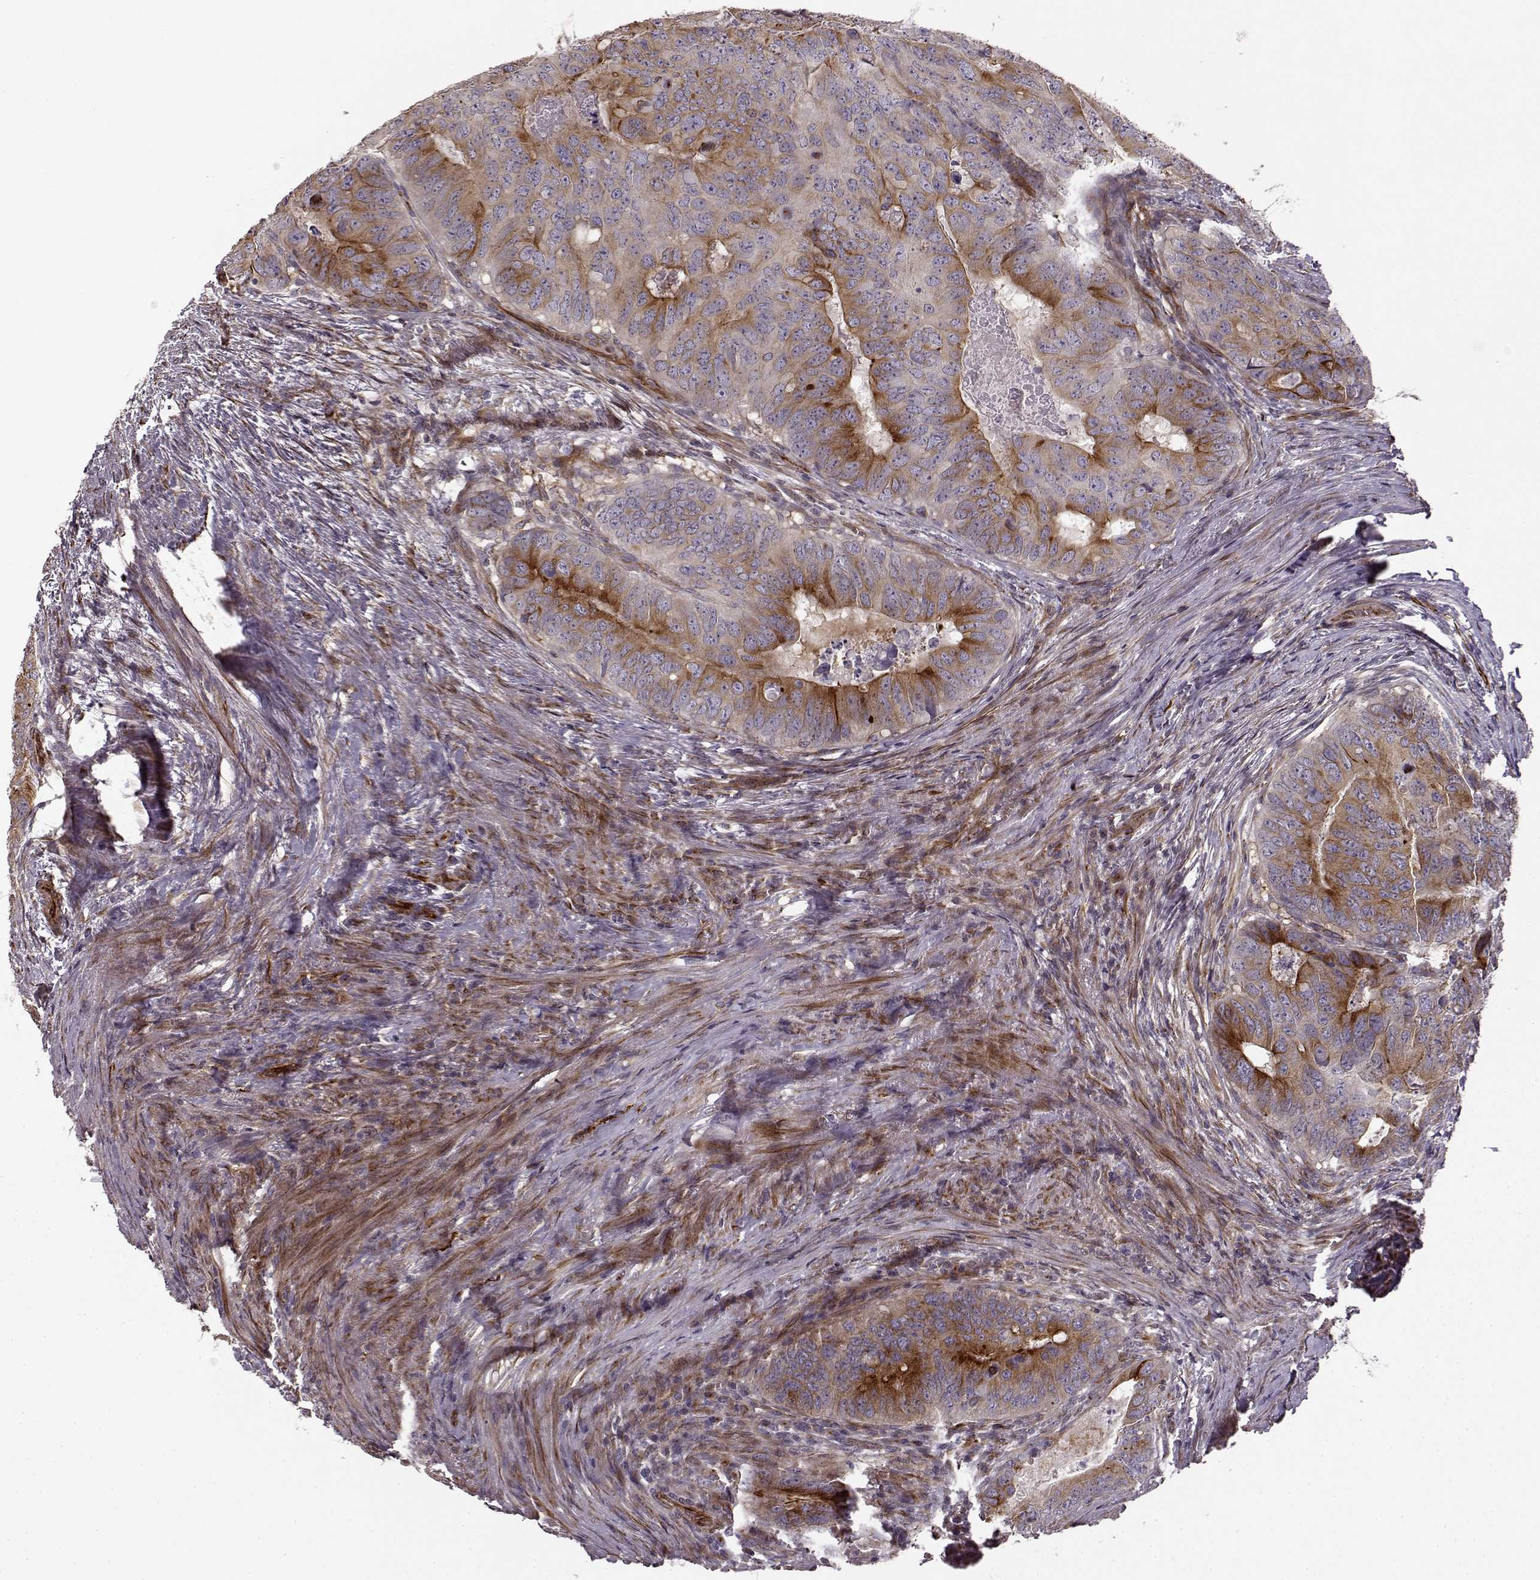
{"staining": {"intensity": "moderate", "quantity": "25%-75%", "location": "cytoplasmic/membranous"}, "tissue": "colorectal cancer", "cell_type": "Tumor cells", "image_type": "cancer", "snomed": [{"axis": "morphology", "description": "Adenocarcinoma, NOS"}, {"axis": "topography", "description": "Colon"}], "caption": "A brown stain shows moderate cytoplasmic/membranous expression of a protein in adenocarcinoma (colorectal) tumor cells. The staining is performed using DAB brown chromogen to label protein expression. The nuclei are counter-stained blue using hematoxylin.", "gene": "MTR", "patient": {"sex": "male", "age": 79}}